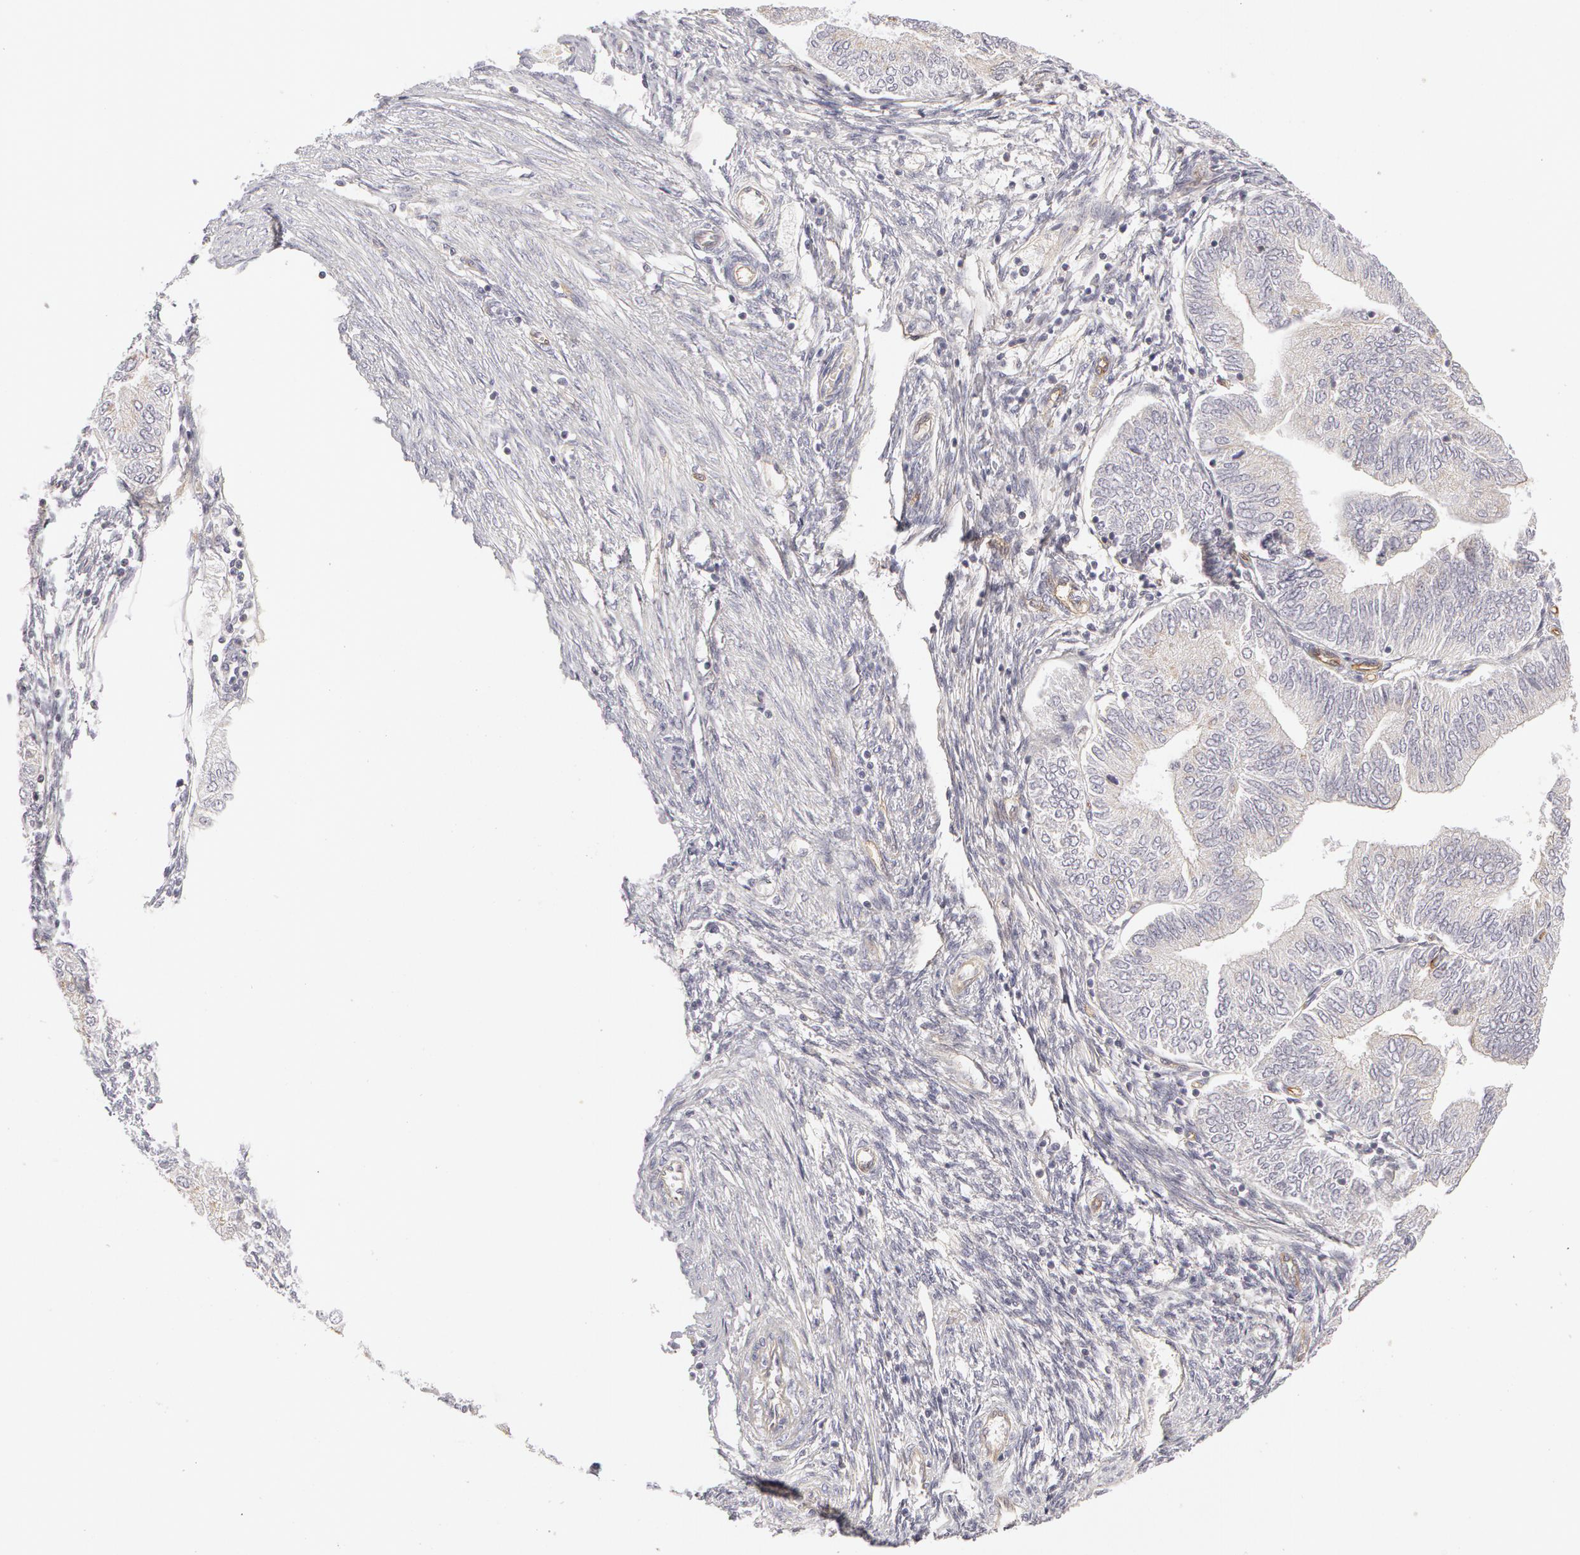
{"staining": {"intensity": "weak", "quantity": "<25%", "location": "cytoplasmic/membranous"}, "tissue": "endometrial cancer", "cell_type": "Tumor cells", "image_type": "cancer", "snomed": [{"axis": "morphology", "description": "Adenocarcinoma, NOS"}, {"axis": "topography", "description": "Endometrium"}], "caption": "Immunohistochemical staining of endometrial cancer shows no significant staining in tumor cells.", "gene": "ABCB1", "patient": {"sex": "female", "age": 51}}